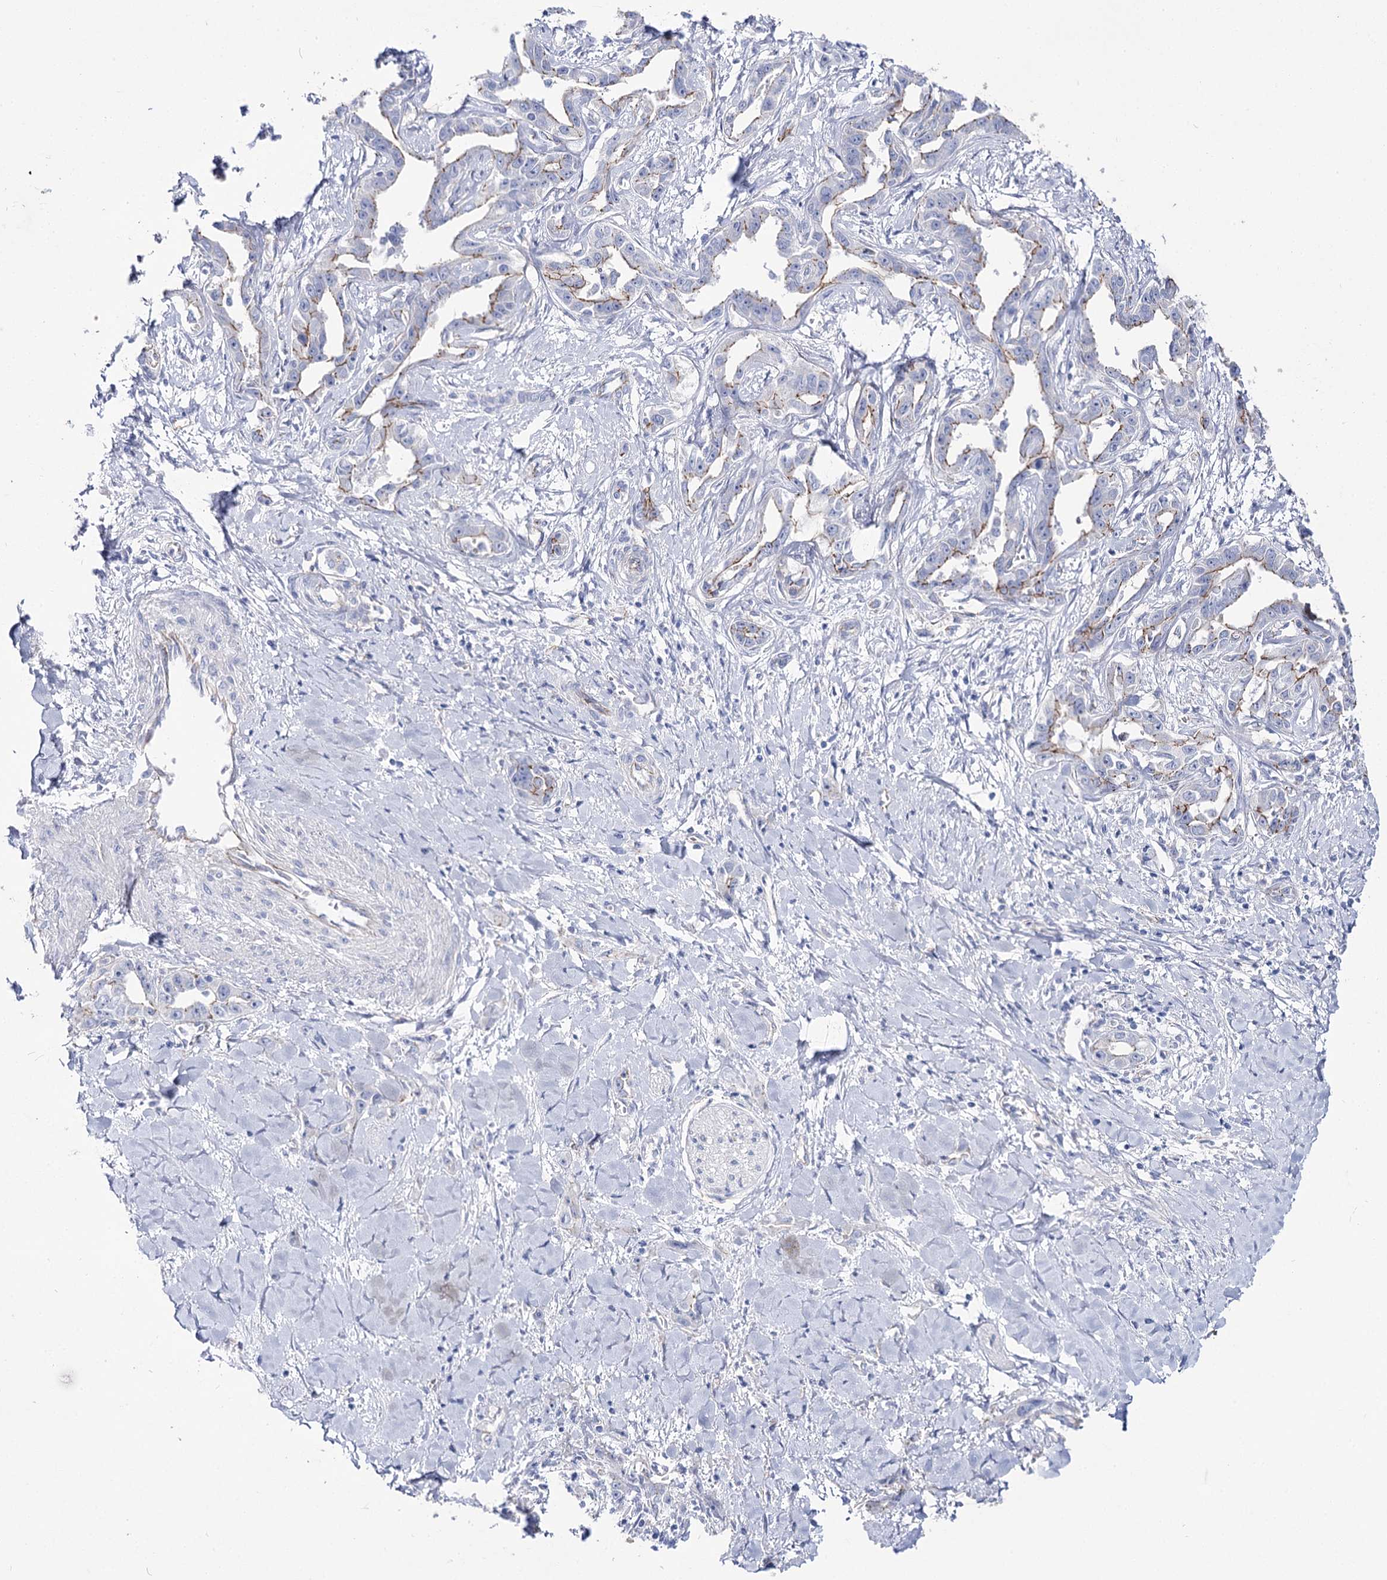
{"staining": {"intensity": "moderate", "quantity": "<25%", "location": "cytoplasmic/membranous"}, "tissue": "liver cancer", "cell_type": "Tumor cells", "image_type": "cancer", "snomed": [{"axis": "morphology", "description": "Cholangiocarcinoma"}, {"axis": "topography", "description": "Liver"}], "caption": "Moderate cytoplasmic/membranous expression for a protein is present in about <25% of tumor cells of liver cancer using immunohistochemistry.", "gene": "NRAP", "patient": {"sex": "male", "age": 59}}